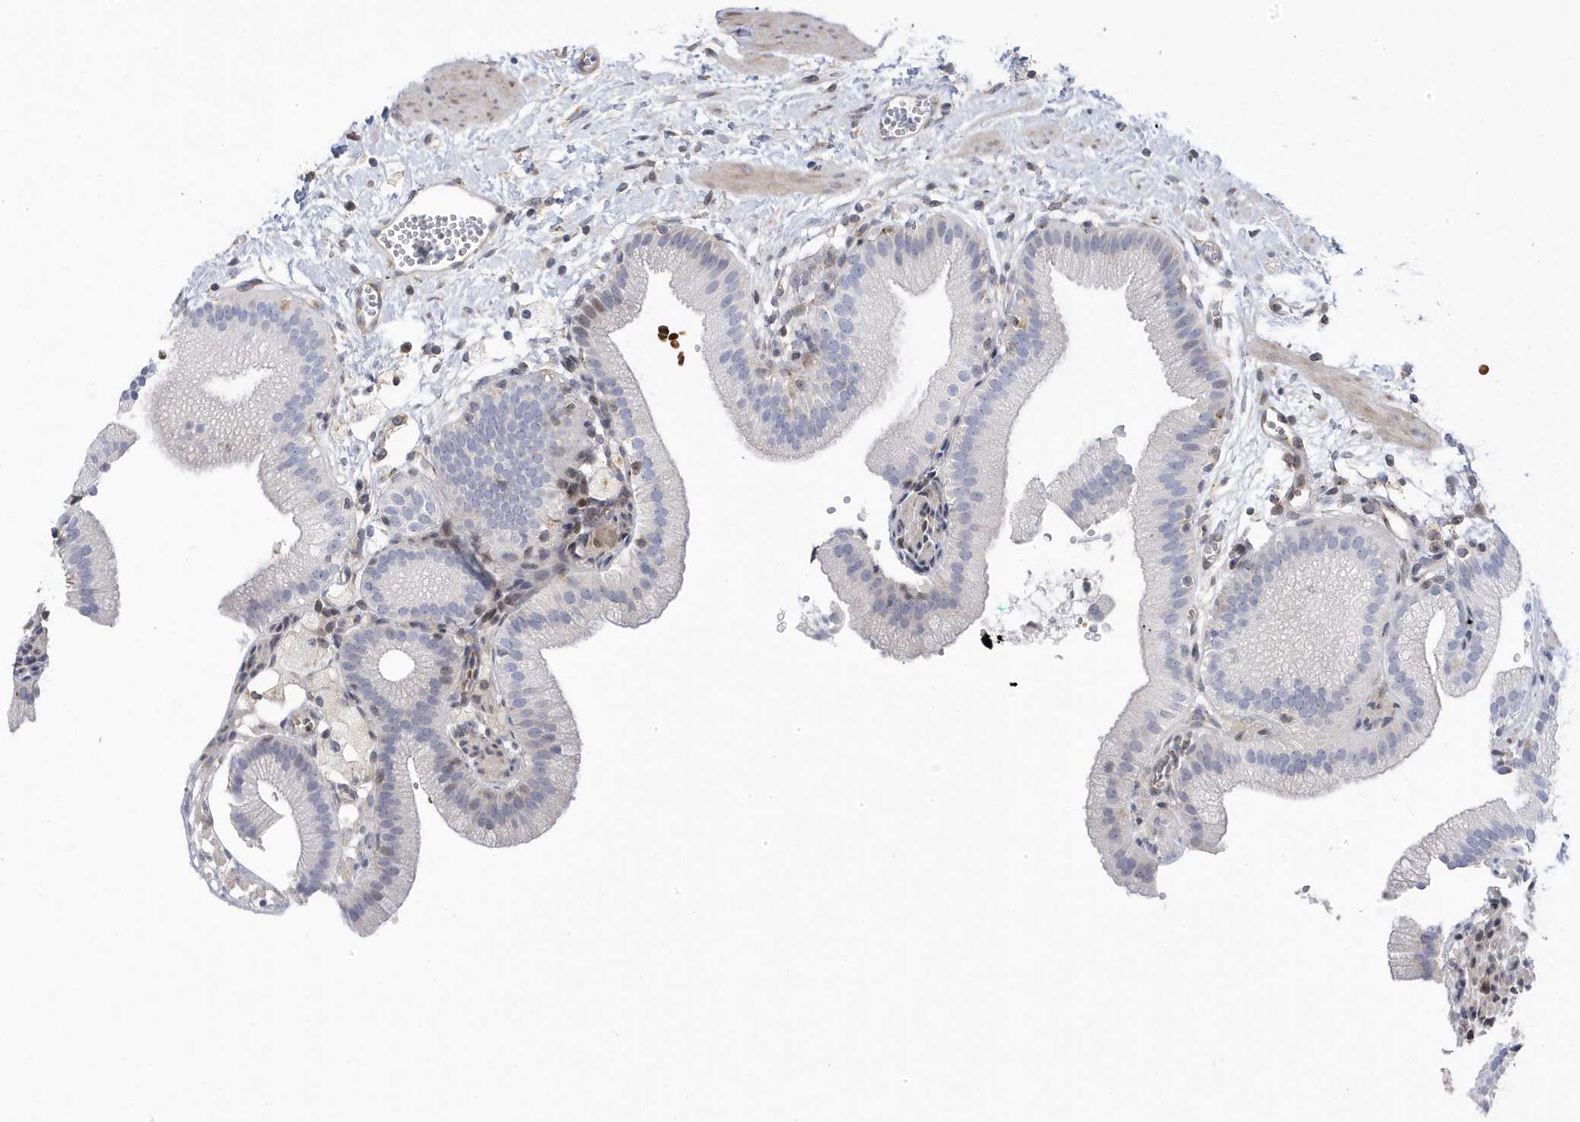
{"staining": {"intensity": "negative", "quantity": "none", "location": "none"}, "tissue": "gallbladder", "cell_type": "Glandular cells", "image_type": "normal", "snomed": [{"axis": "morphology", "description": "Normal tissue, NOS"}, {"axis": "topography", "description": "Gallbladder"}], "caption": "Immunohistochemistry (IHC) of unremarkable human gallbladder reveals no positivity in glandular cells.", "gene": "MAP7D3", "patient": {"sex": "male", "age": 55}}